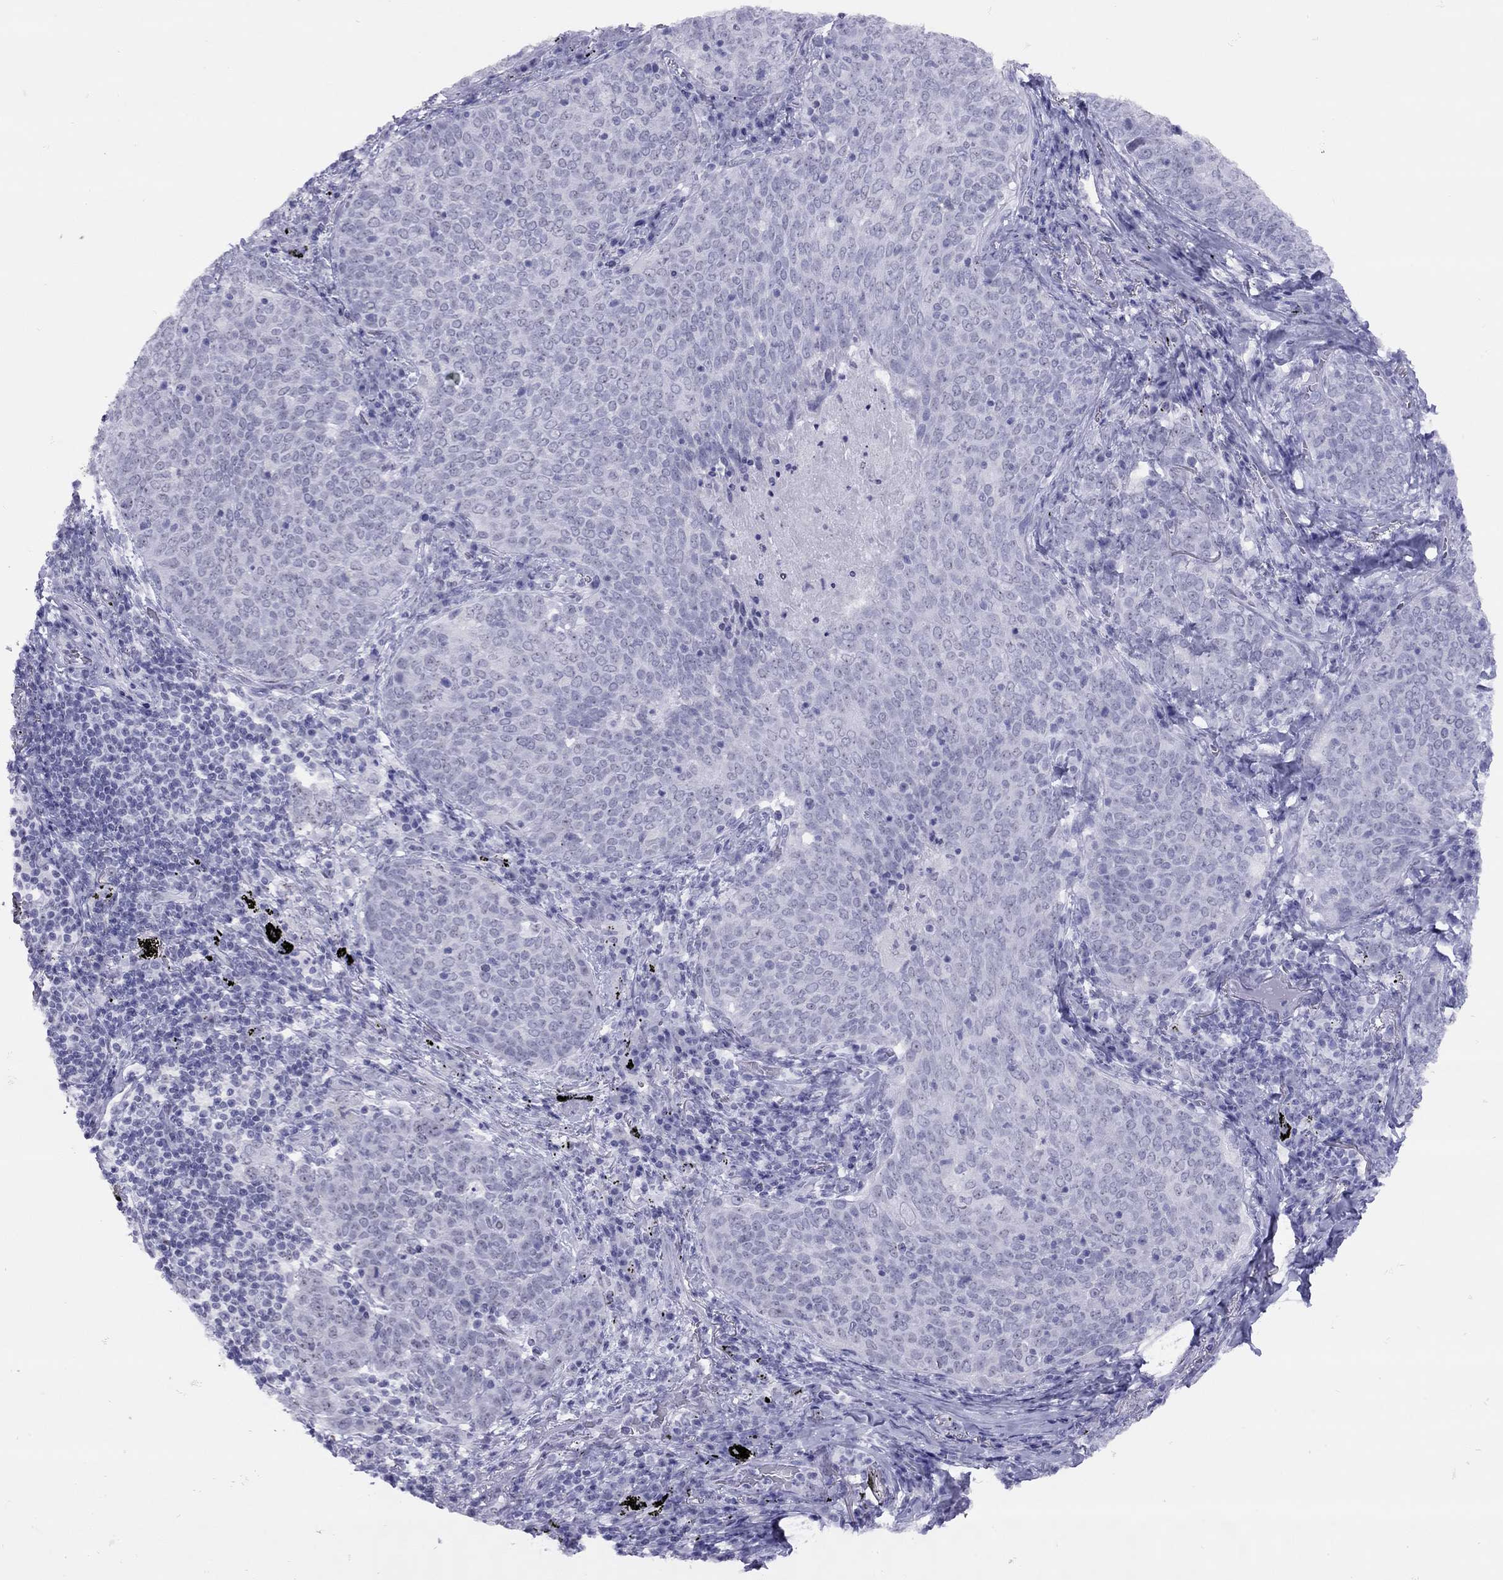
{"staining": {"intensity": "negative", "quantity": "none", "location": "none"}, "tissue": "lung cancer", "cell_type": "Tumor cells", "image_type": "cancer", "snomed": [{"axis": "morphology", "description": "Squamous cell carcinoma, NOS"}, {"axis": "topography", "description": "Lung"}], "caption": "Human squamous cell carcinoma (lung) stained for a protein using immunohistochemistry (IHC) displays no positivity in tumor cells.", "gene": "LYAR", "patient": {"sex": "male", "age": 82}}